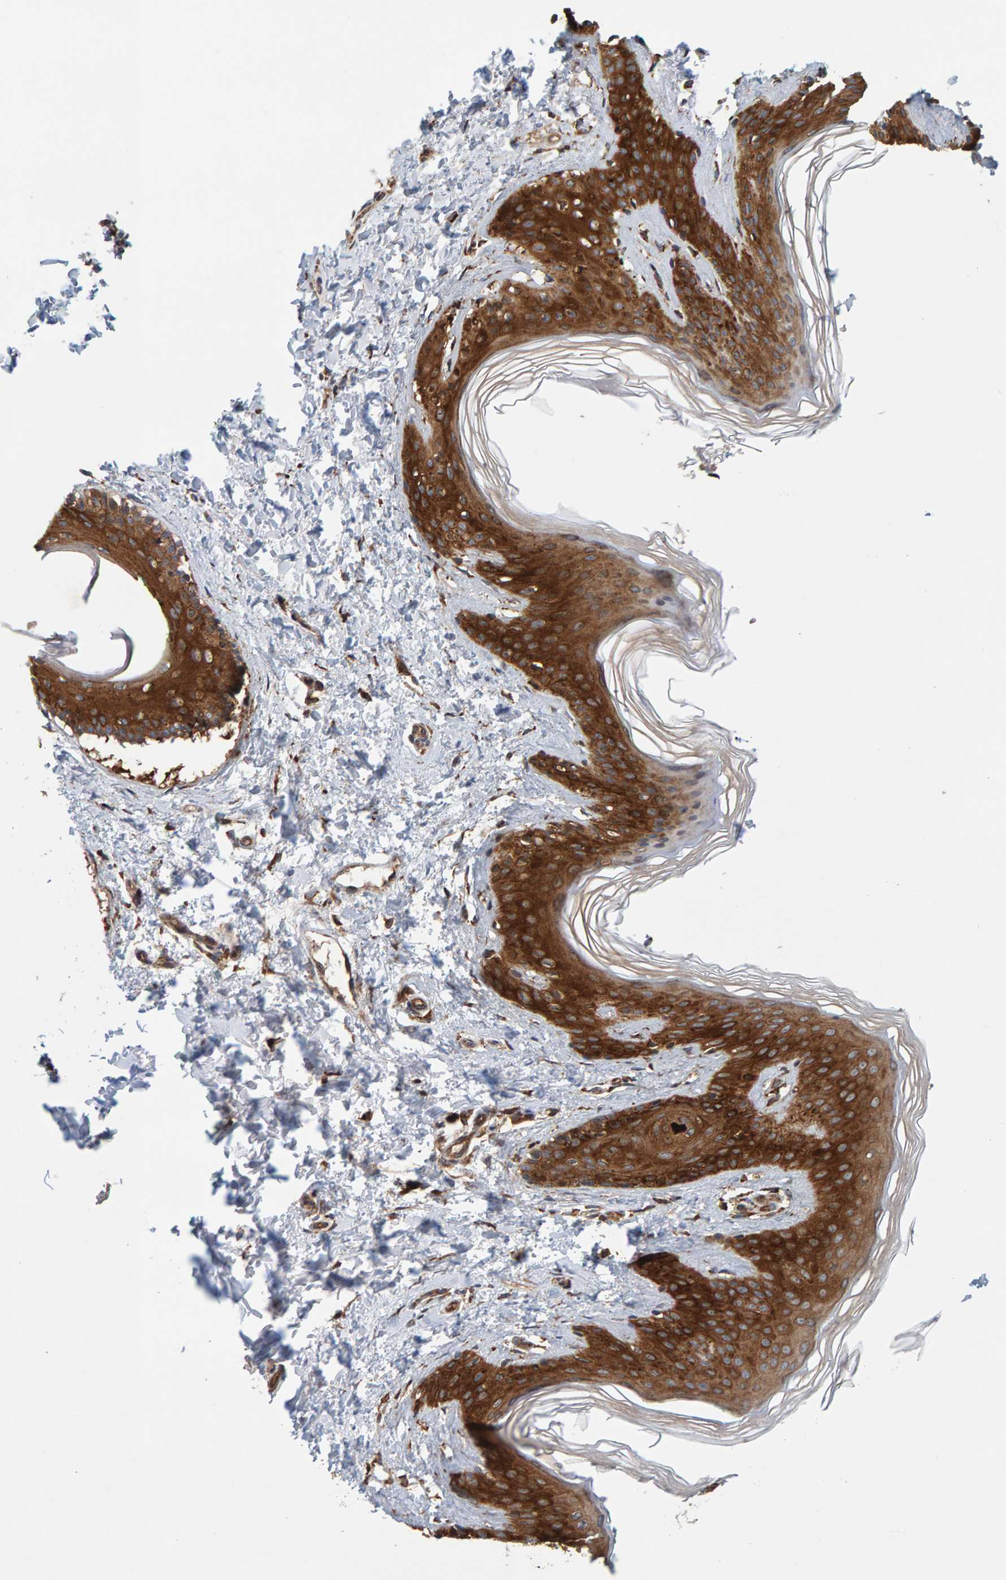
{"staining": {"intensity": "strong", "quantity": ">75%", "location": "cytoplasmic/membranous"}, "tissue": "skin", "cell_type": "Fibroblasts", "image_type": "normal", "snomed": [{"axis": "morphology", "description": "Normal tissue, NOS"}, {"axis": "morphology", "description": "Neoplasm, benign, NOS"}, {"axis": "topography", "description": "Skin"}, {"axis": "topography", "description": "Soft tissue"}], "caption": "A brown stain highlights strong cytoplasmic/membranous staining of a protein in fibroblasts of normal skin.", "gene": "BAIAP2", "patient": {"sex": "male", "age": 26}}